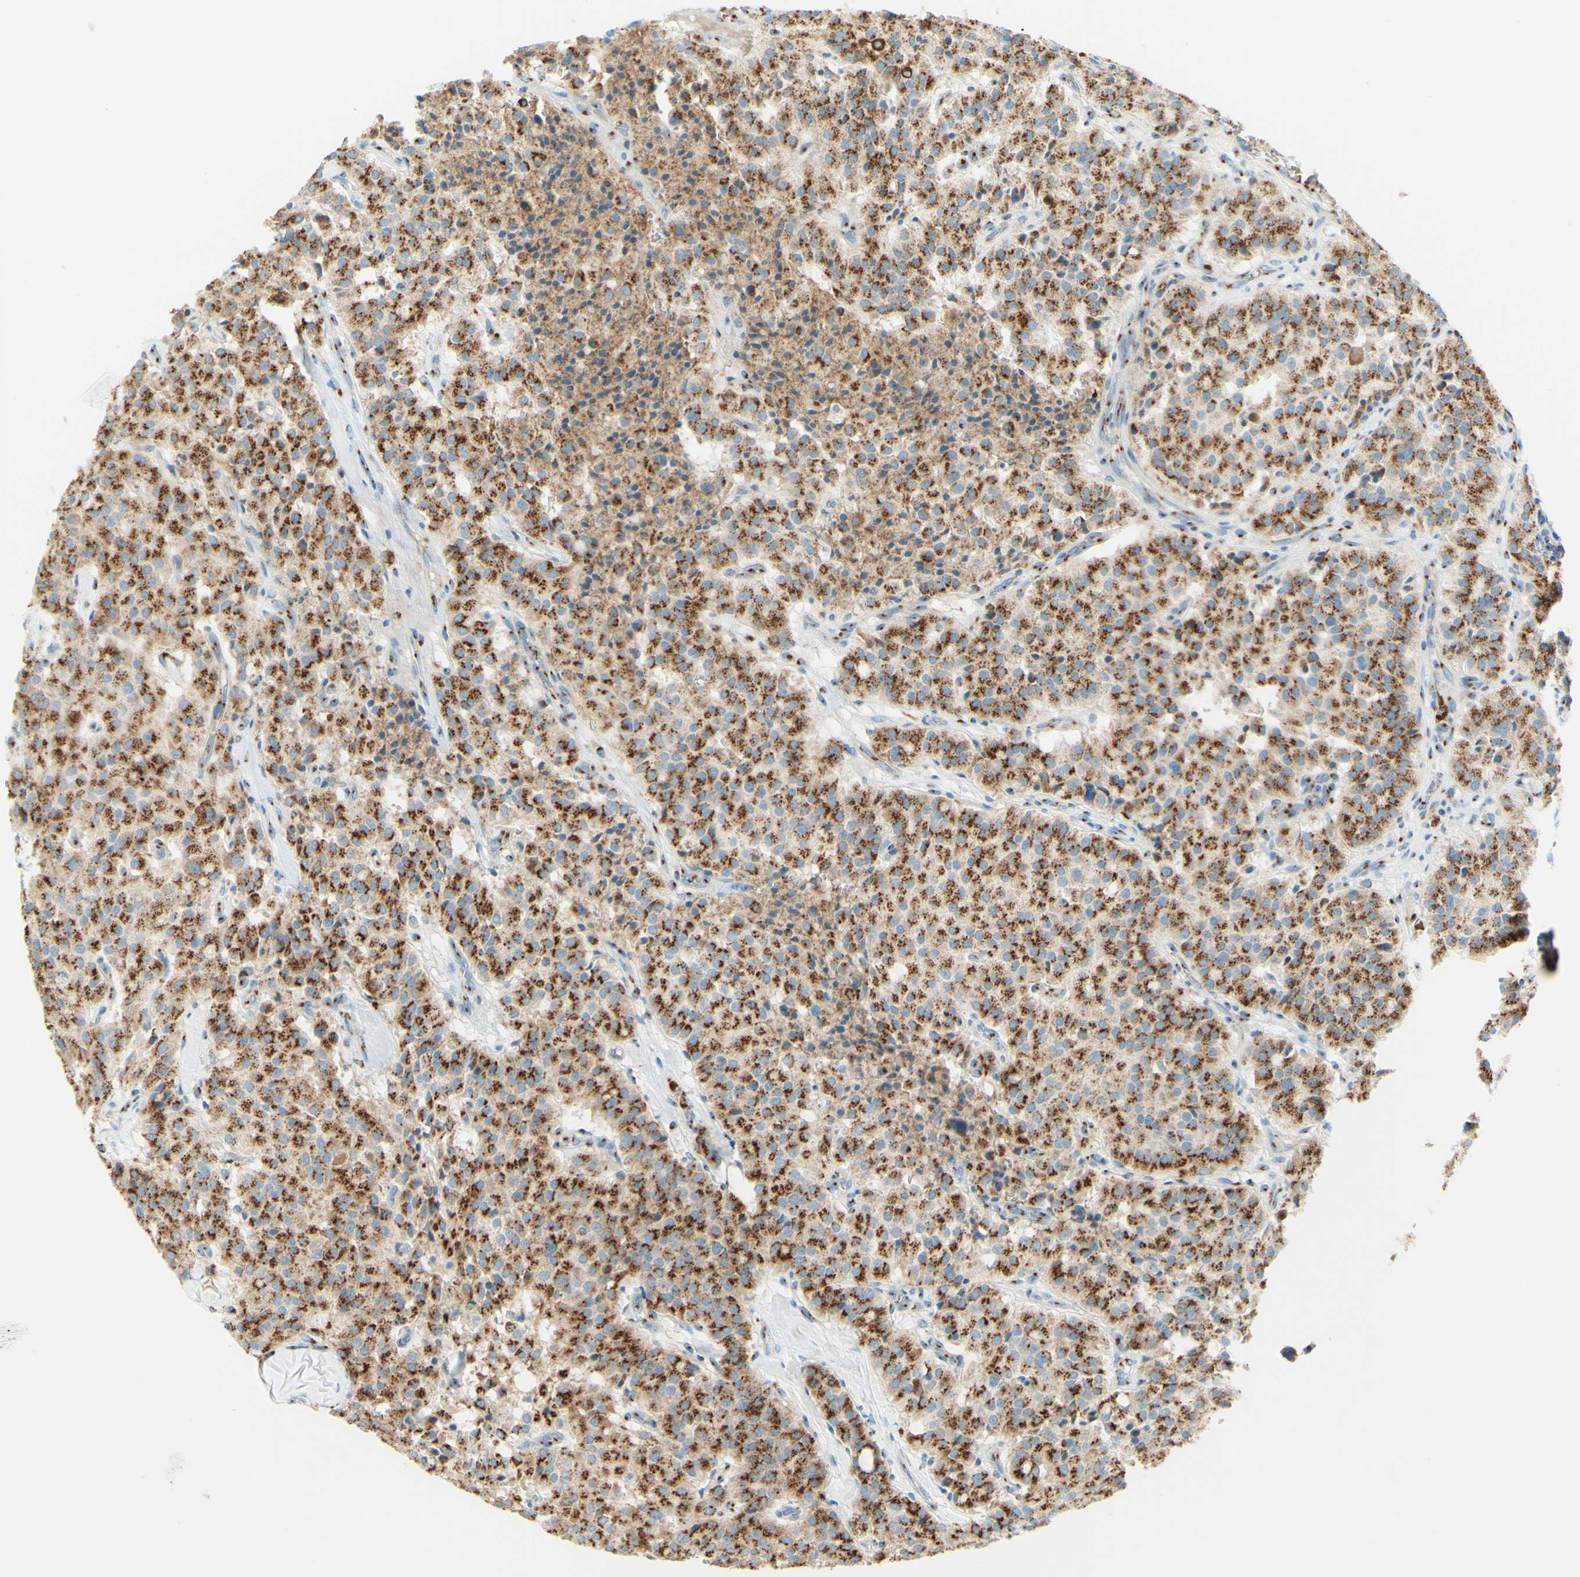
{"staining": {"intensity": "strong", "quantity": ">75%", "location": "cytoplasmic/membranous"}, "tissue": "carcinoid", "cell_type": "Tumor cells", "image_type": "cancer", "snomed": [{"axis": "morphology", "description": "Carcinoid, malignant, NOS"}, {"axis": "topography", "description": "Lung"}], "caption": "High-power microscopy captured an IHC micrograph of carcinoid, revealing strong cytoplasmic/membranous positivity in approximately >75% of tumor cells.", "gene": "GOLGB1", "patient": {"sex": "male", "age": 30}}